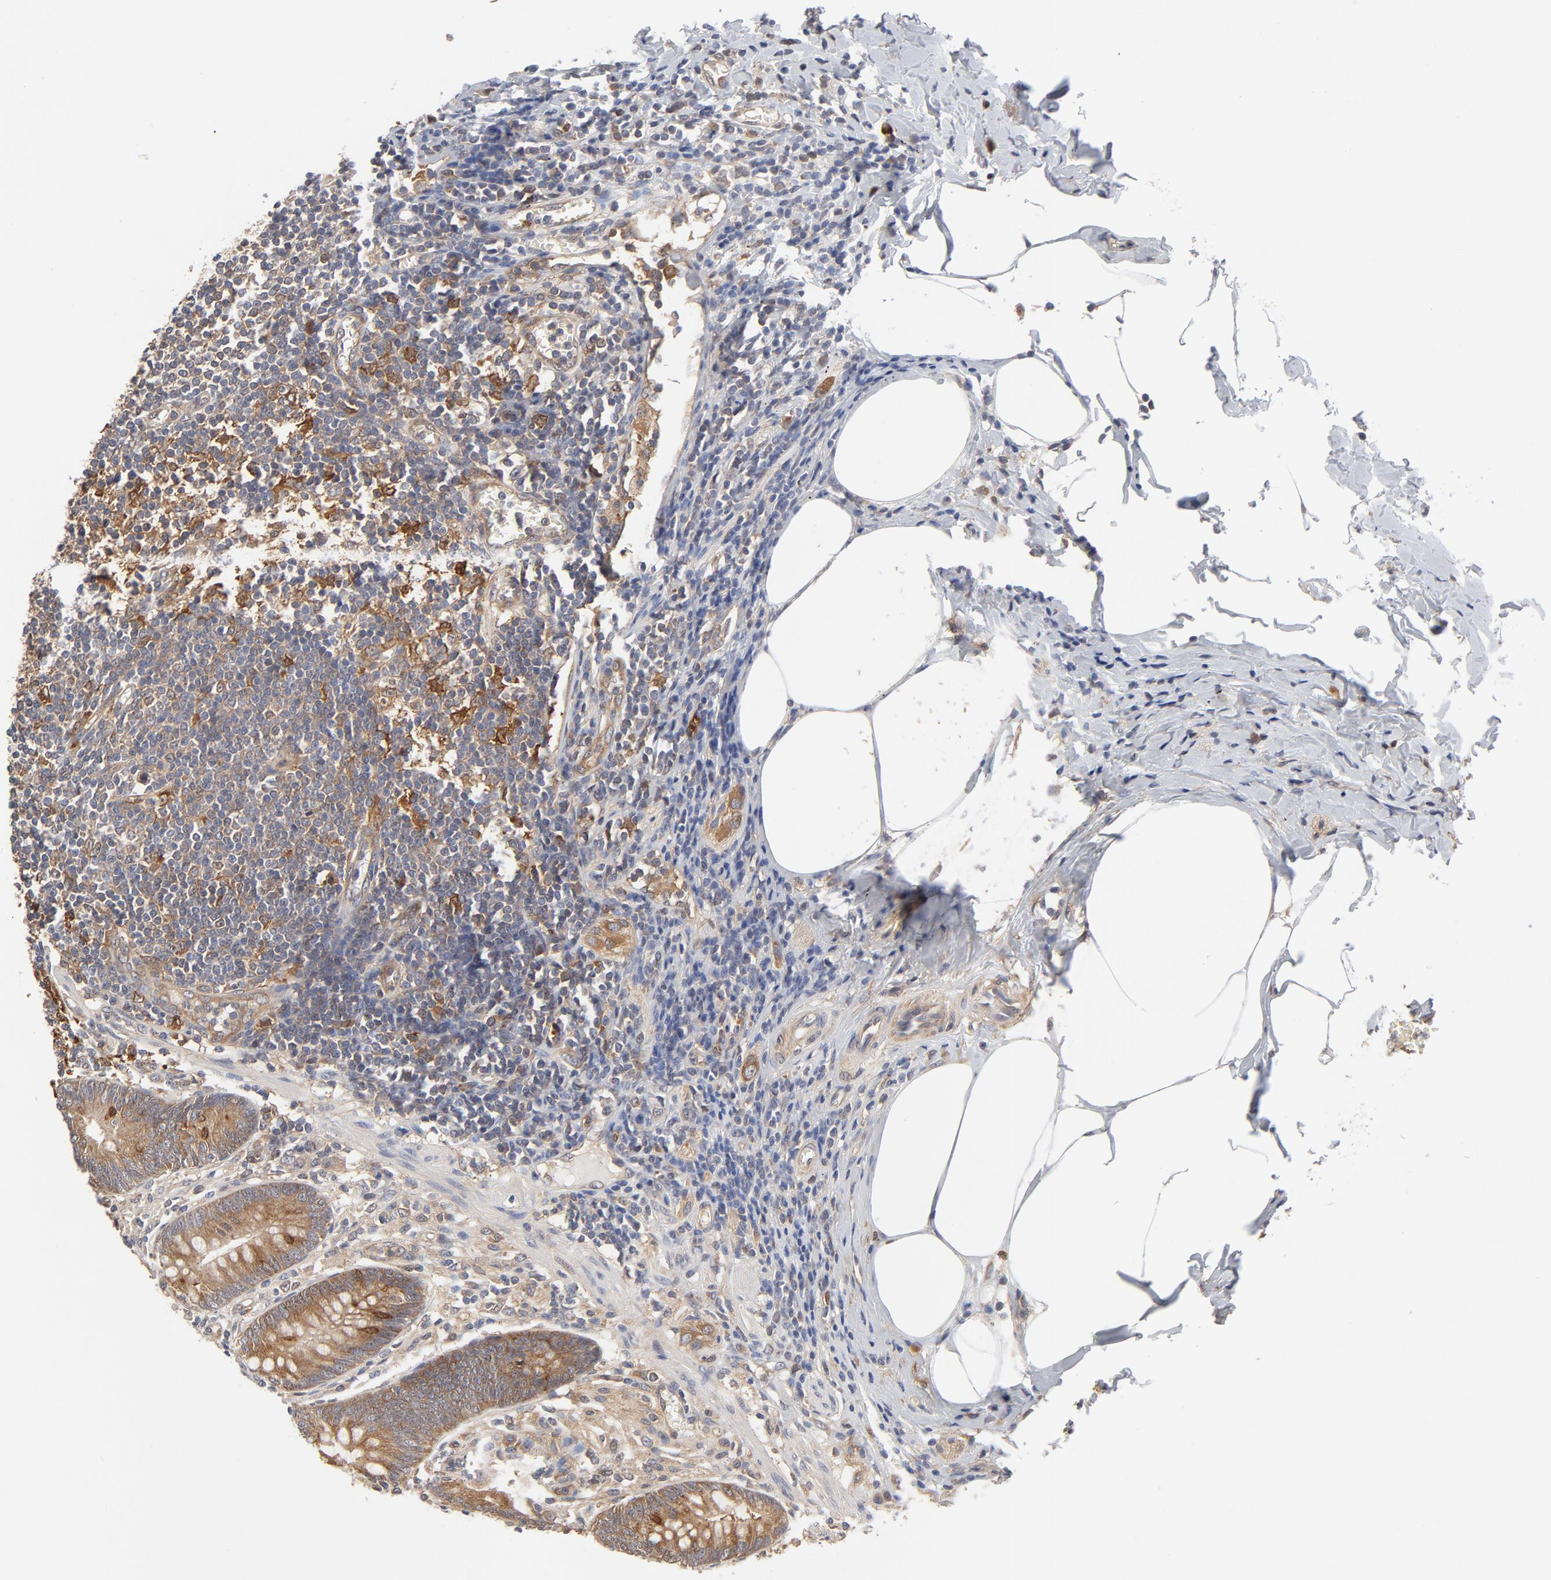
{"staining": {"intensity": "negative", "quantity": "none", "location": "none"}, "tissue": "appendix", "cell_type": "Glandular cells", "image_type": "normal", "snomed": [{"axis": "morphology", "description": "Normal tissue, NOS"}, {"axis": "morphology", "description": "Inflammation, NOS"}, {"axis": "topography", "description": "Appendix"}], "caption": "Immunohistochemistry micrograph of benign human appendix stained for a protein (brown), which shows no expression in glandular cells. (Stains: DAB immunohistochemistry (IHC) with hematoxylin counter stain, Microscopy: brightfield microscopy at high magnification).", "gene": "ASMTL", "patient": {"sex": "male", "age": 46}}